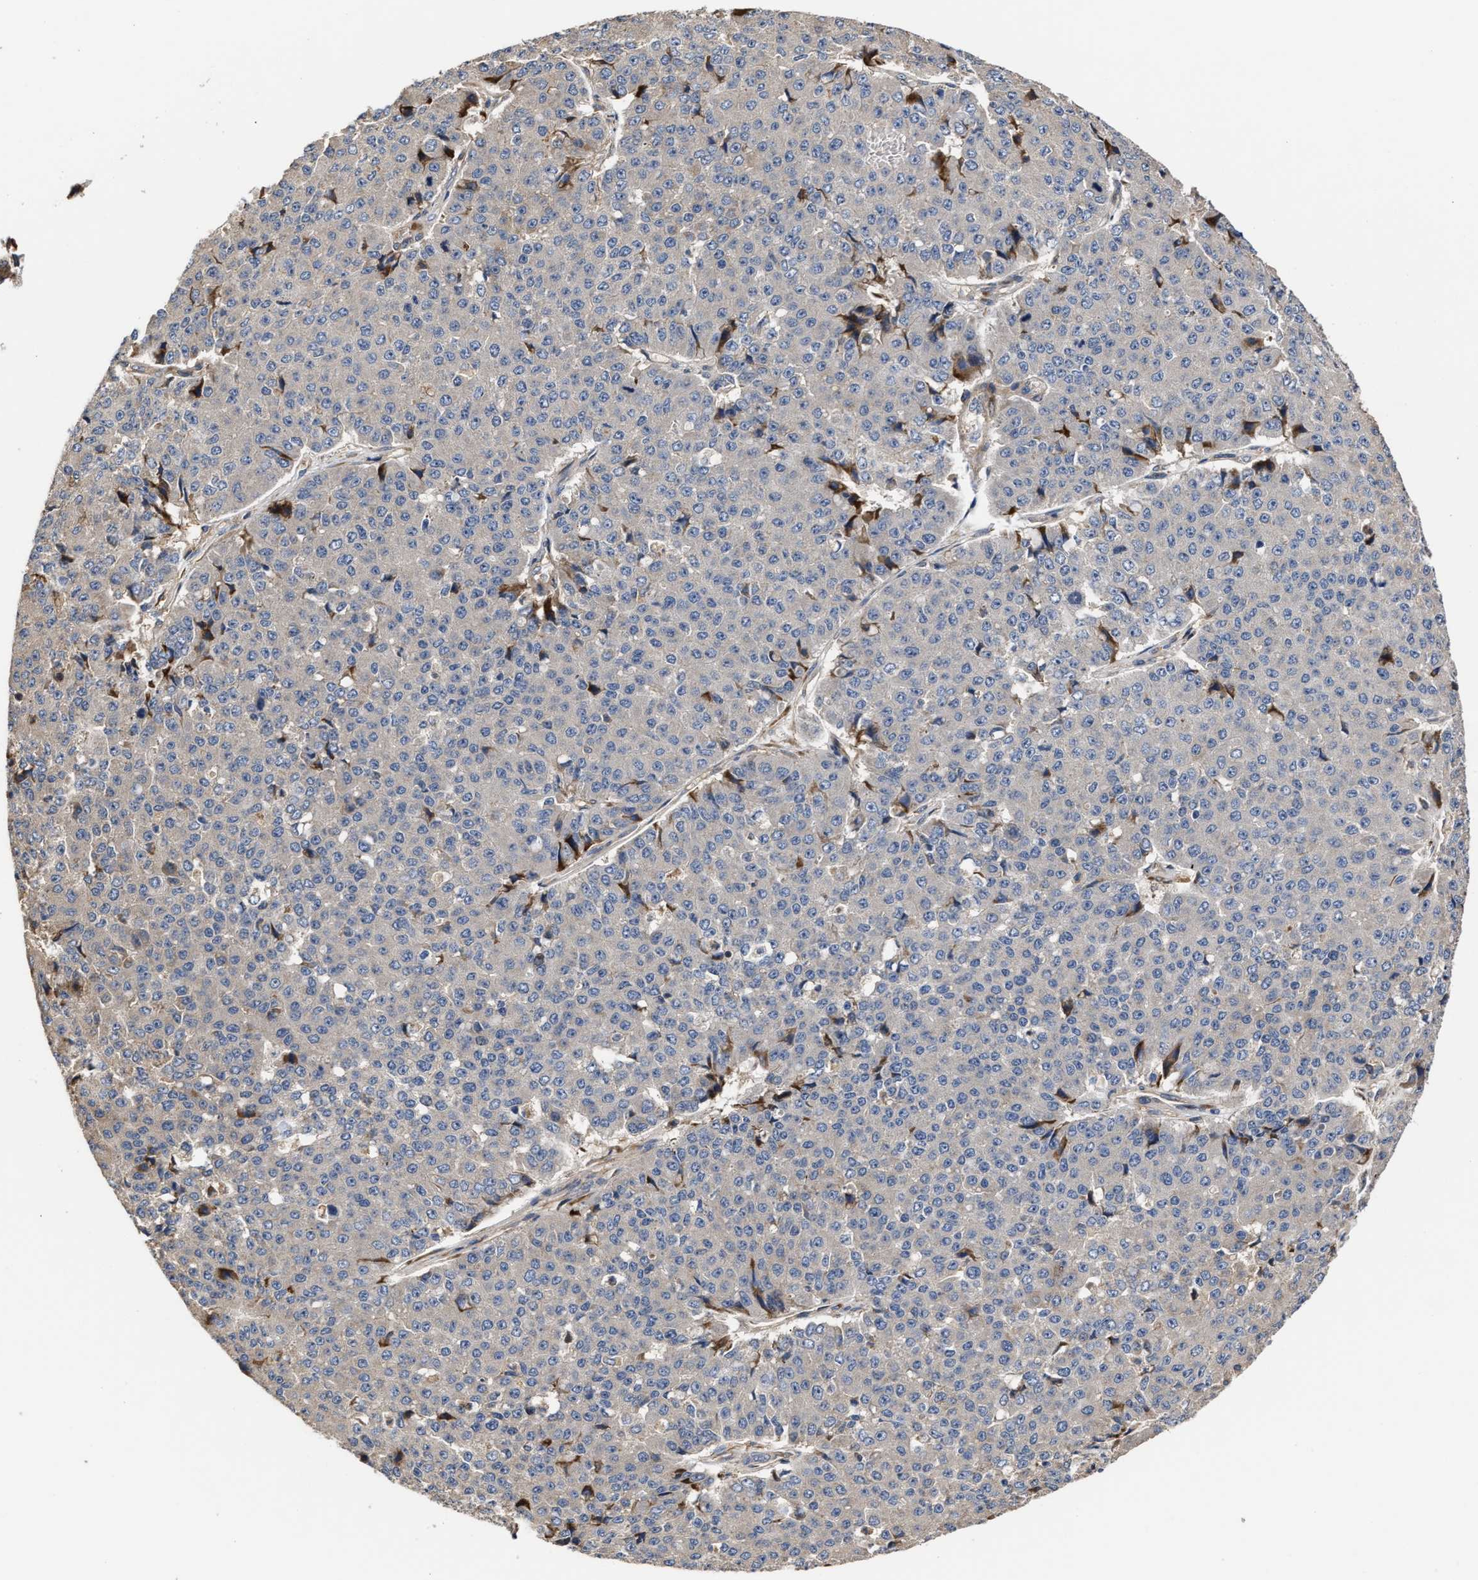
{"staining": {"intensity": "negative", "quantity": "none", "location": "none"}, "tissue": "pancreatic cancer", "cell_type": "Tumor cells", "image_type": "cancer", "snomed": [{"axis": "morphology", "description": "Adenocarcinoma, NOS"}, {"axis": "topography", "description": "Pancreas"}], "caption": "There is no significant positivity in tumor cells of pancreatic cancer.", "gene": "CLIP2", "patient": {"sex": "male", "age": 50}}